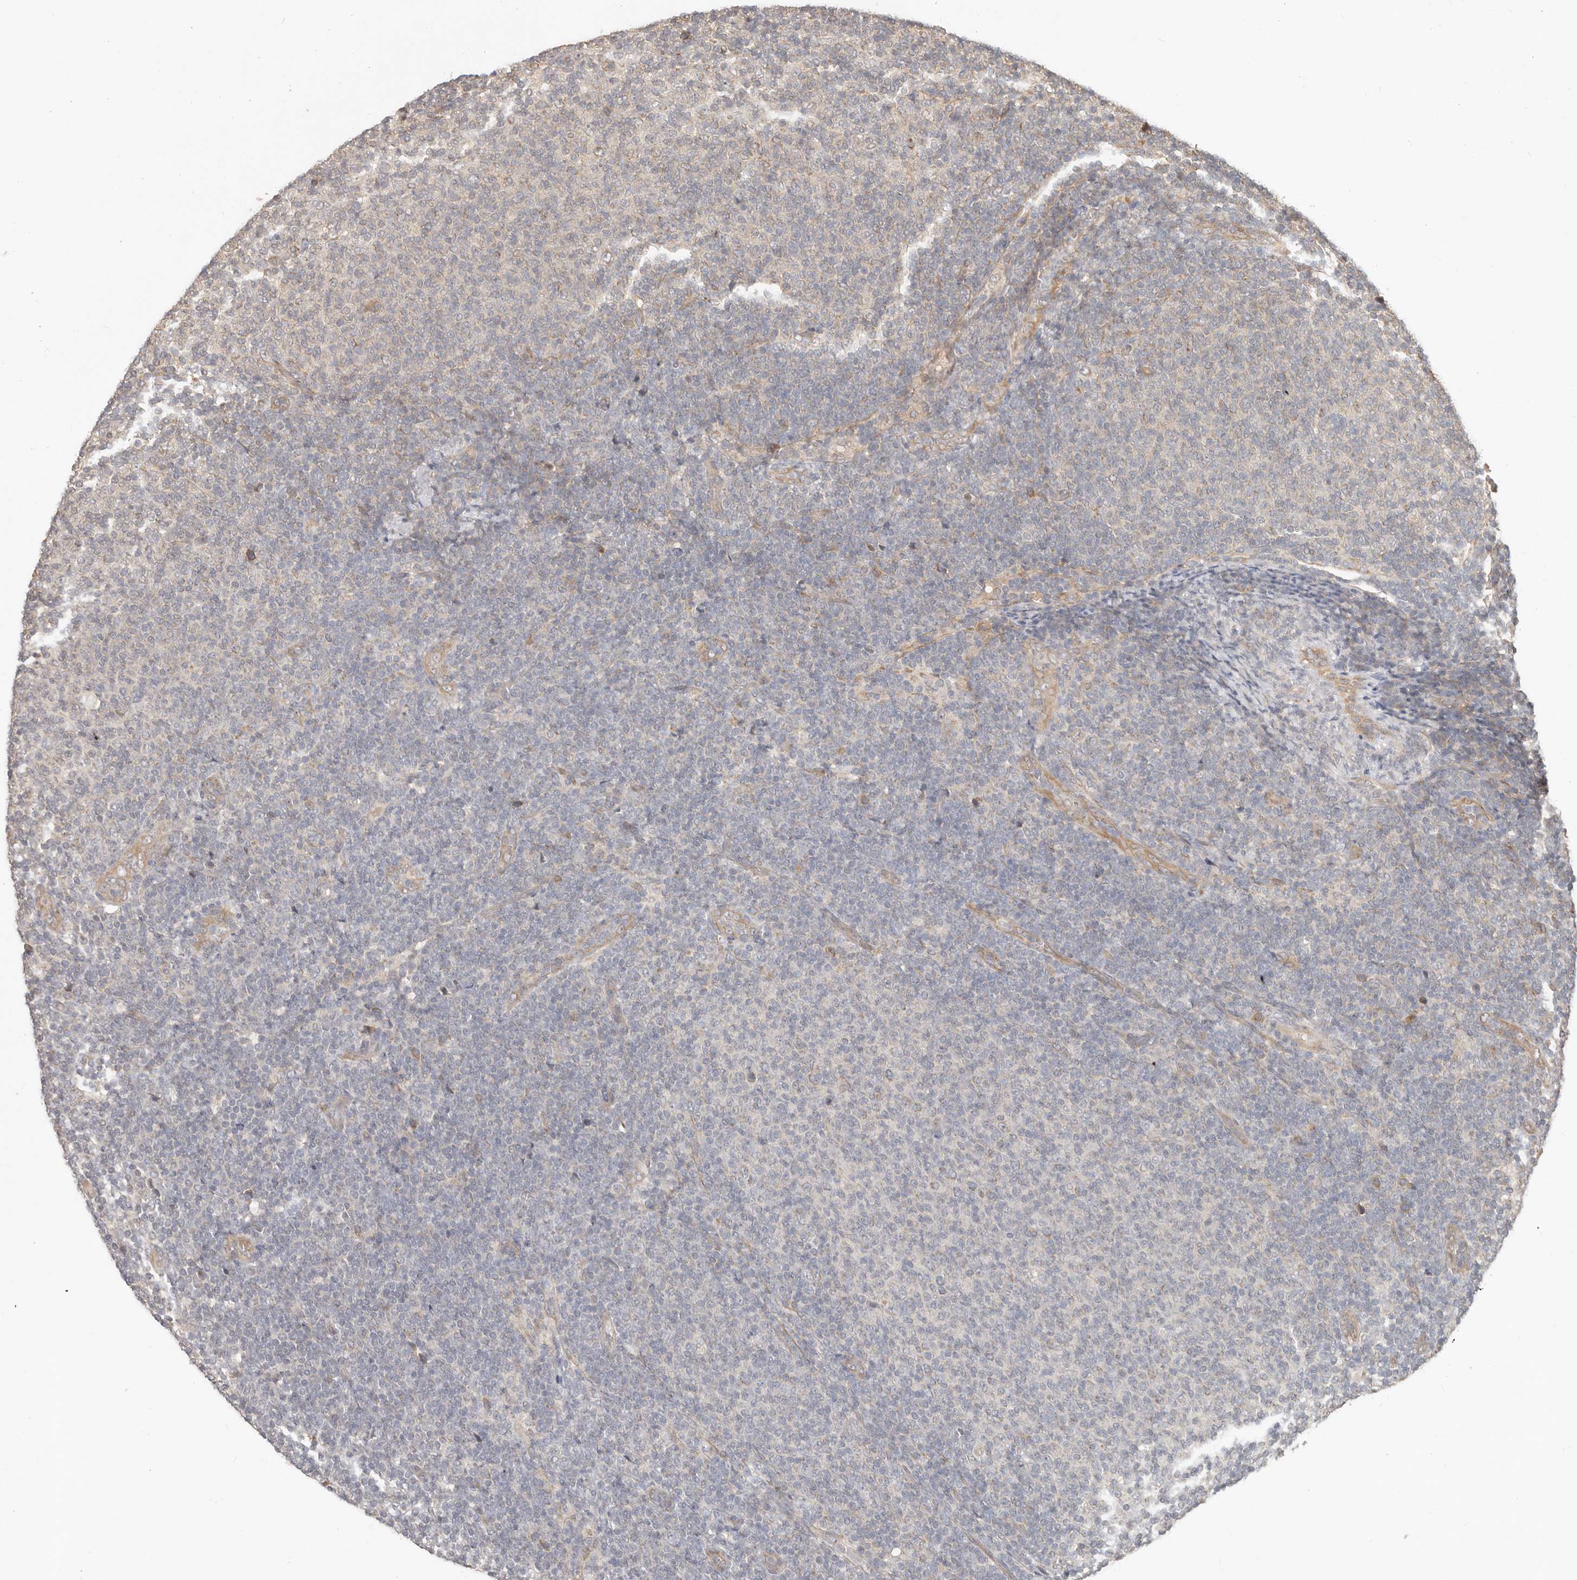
{"staining": {"intensity": "negative", "quantity": "none", "location": "none"}, "tissue": "lymphoma", "cell_type": "Tumor cells", "image_type": "cancer", "snomed": [{"axis": "morphology", "description": "Malignant lymphoma, non-Hodgkin's type, Low grade"}, {"axis": "topography", "description": "Lymph node"}], "caption": "The image demonstrates no staining of tumor cells in low-grade malignant lymphoma, non-Hodgkin's type.", "gene": "MTFR2", "patient": {"sex": "male", "age": 66}}